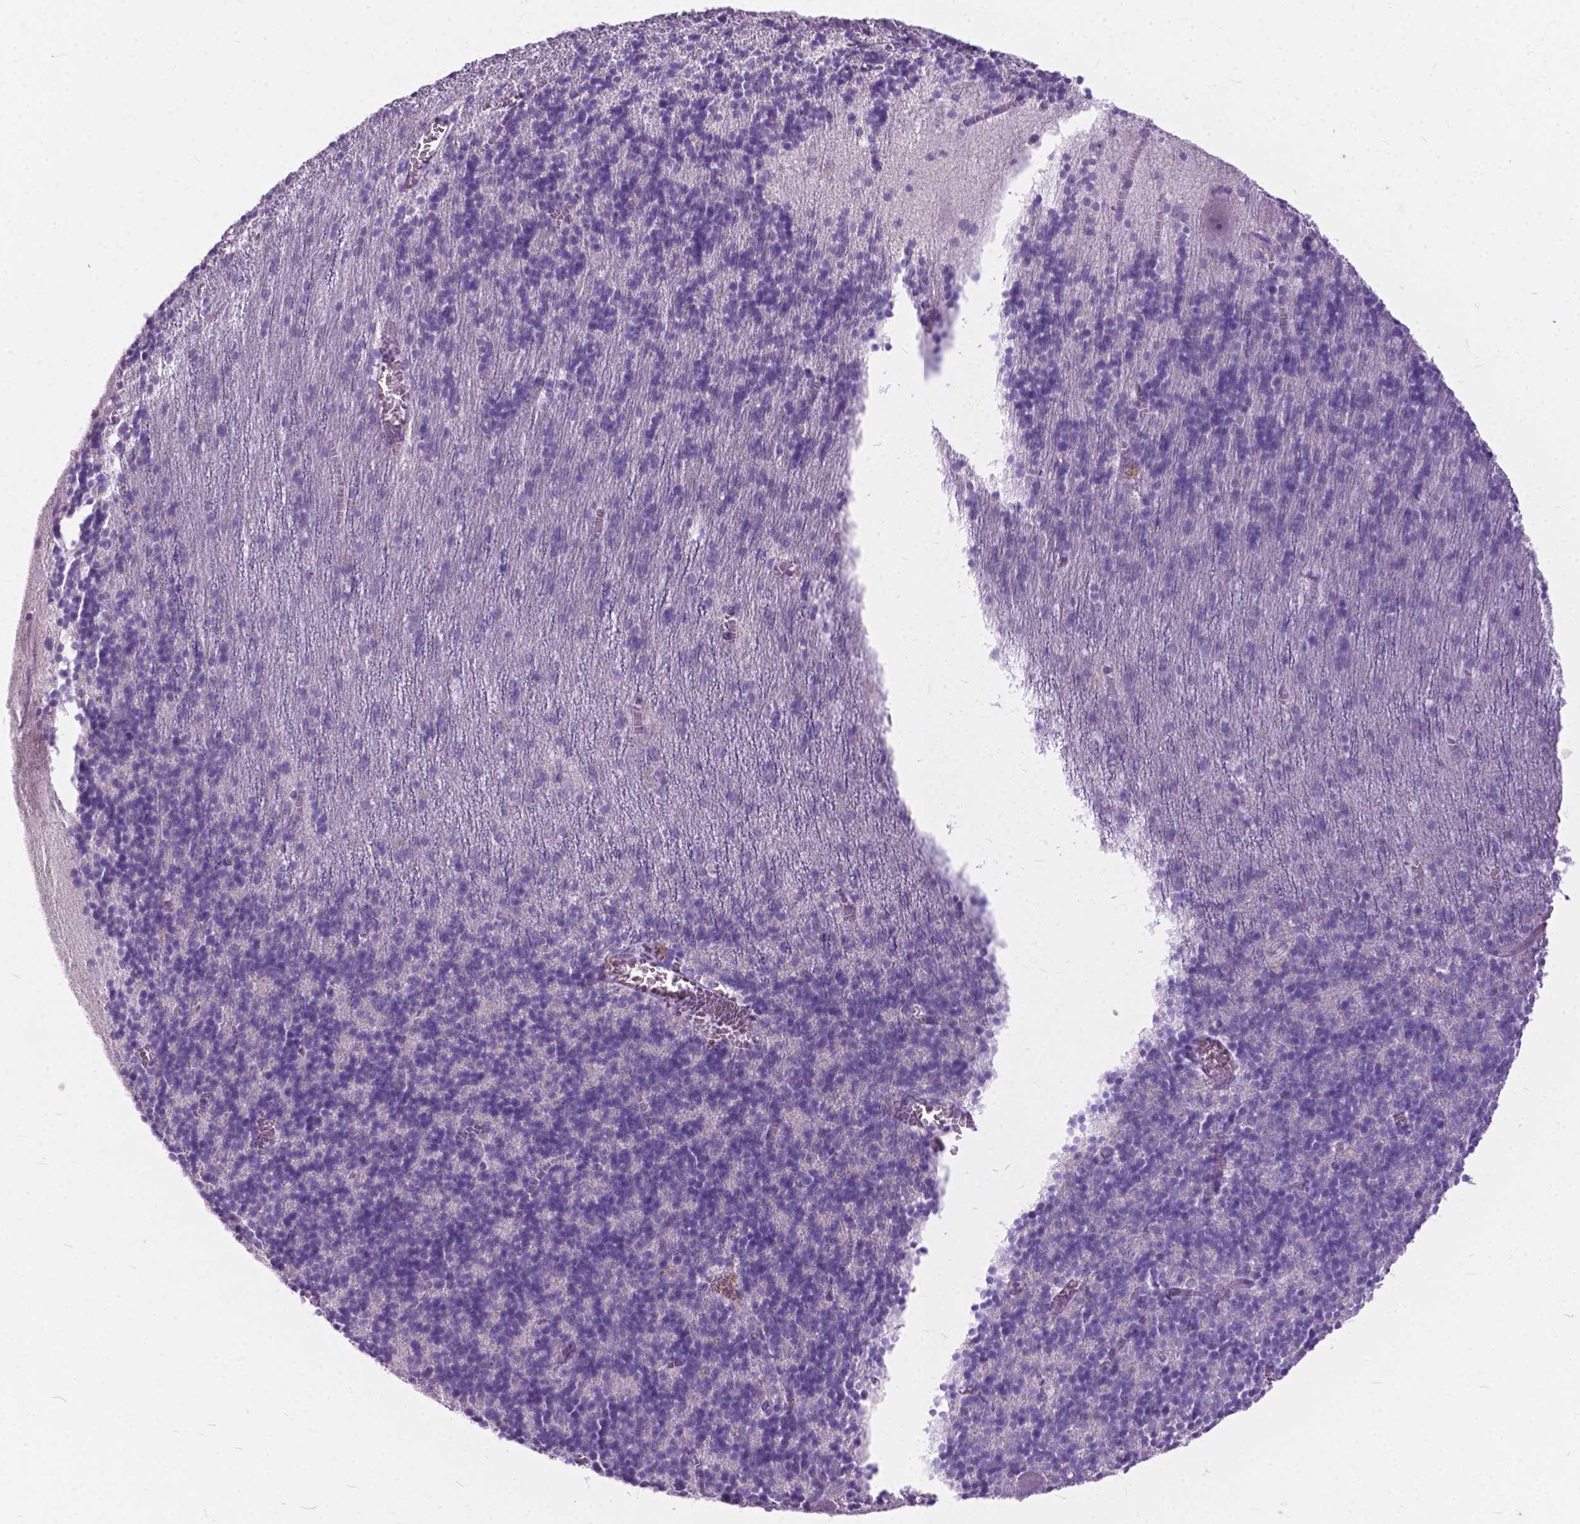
{"staining": {"intensity": "negative", "quantity": "none", "location": "none"}, "tissue": "cerebellum", "cell_type": "Cells in granular layer", "image_type": "normal", "snomed": [{"axis": "morphology", "description": "Normal tissue, NOS"}, {"axis": "topography", "description": "Cerebellum"}], "caption": "Immunohistochemistry of normal human cerebellum reveals no positivity in cells in granular layer.", "gene": "BSND", "patient": {"sex": "male", "age": 70}}